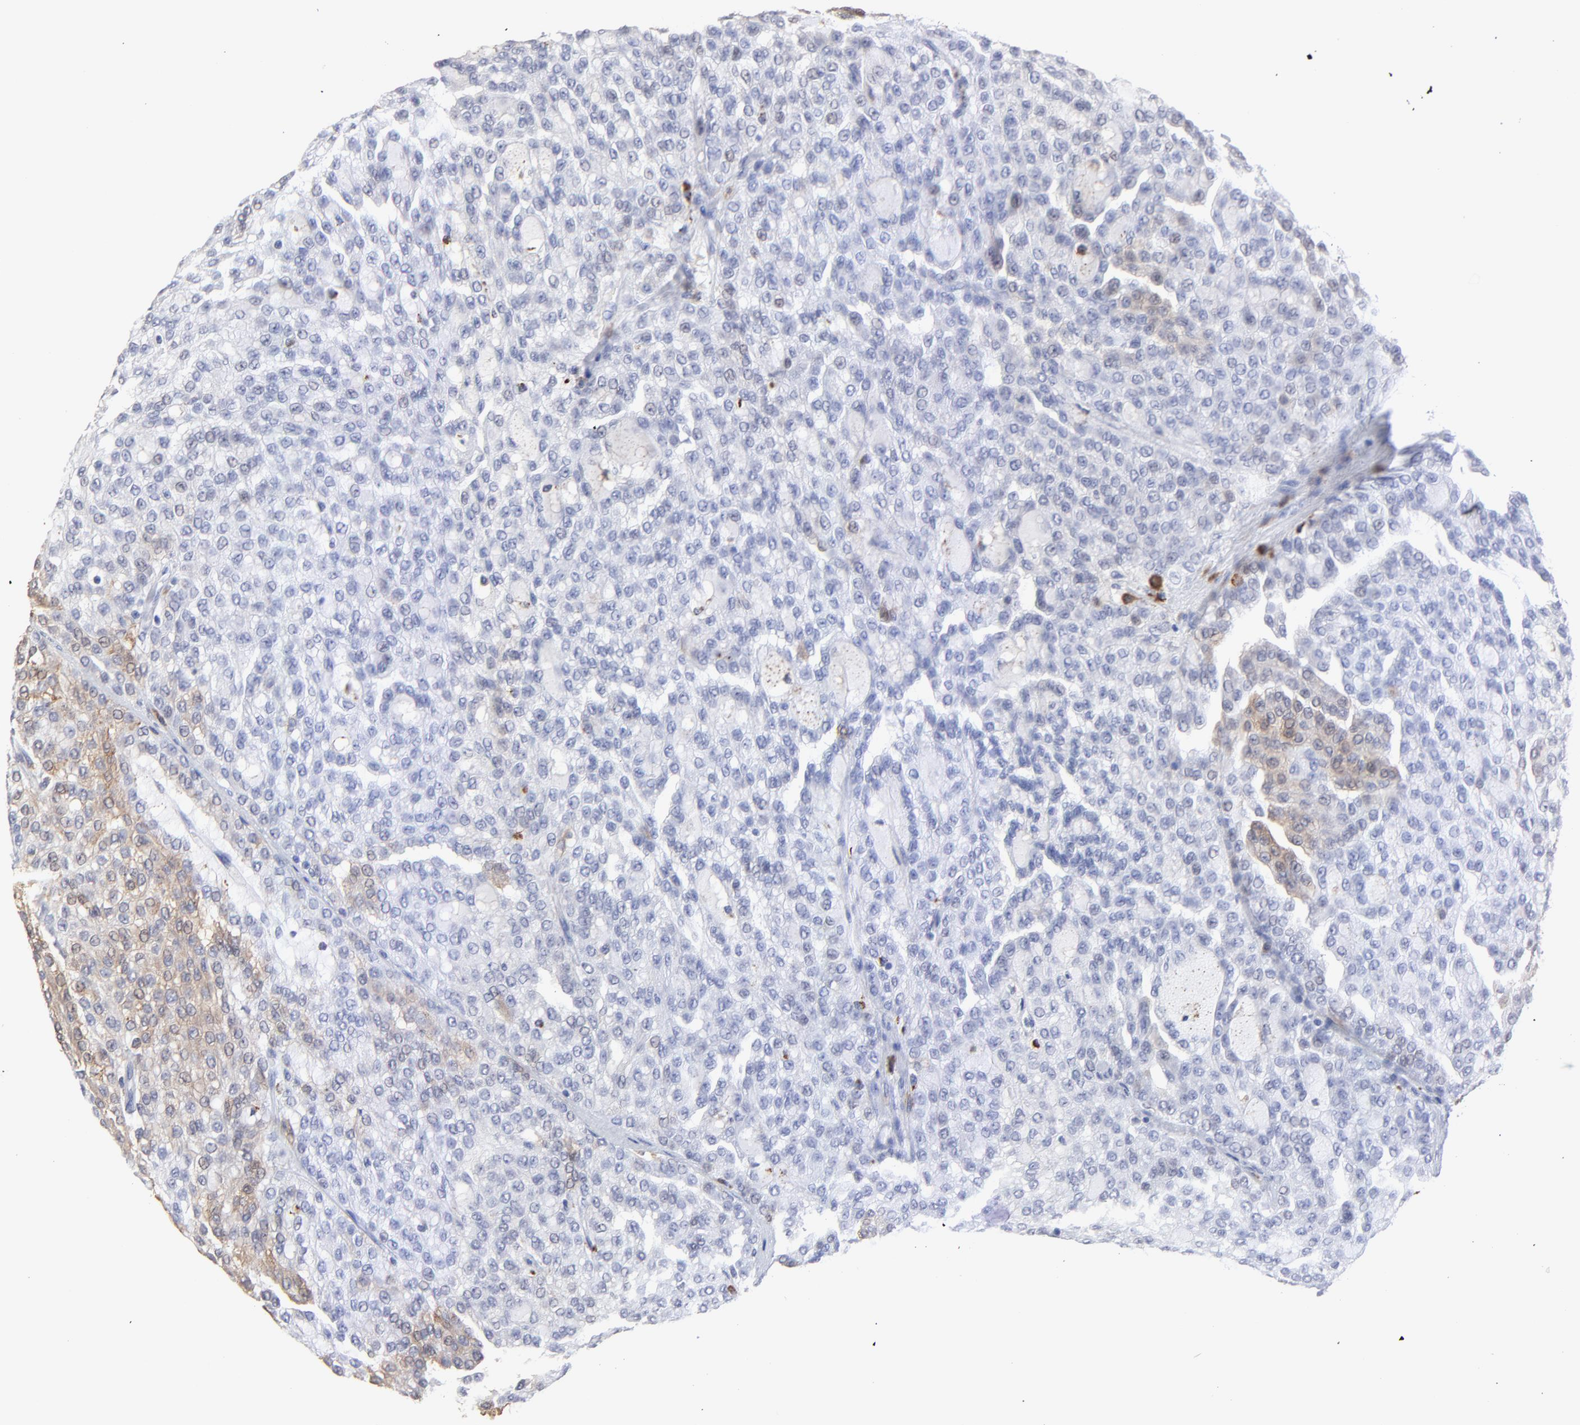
{"staining": {"intensity": "moderate", "quantity": "<25%", "location": "cytoplasmic/membranous,nuclear"}, "tissue": "renal cancer", "cell_type": "Tumor cells", "image_type": "cancer", "snomed": [{"axis": "morphology", "description": "Adenocarcinoma, NOS"}, {"axis": "topography", "description": "Kidney"}], "caption": "This micrograph exhibits immunohistochemistry (IHC) staining of human adenocarcinoma (renal), with low moderate cytoplasmic/membranous and nuclear expression in about <25% of tumor cells.", "gene": "SMARCA1", "patient": {"sex": "male", "age": 63}}